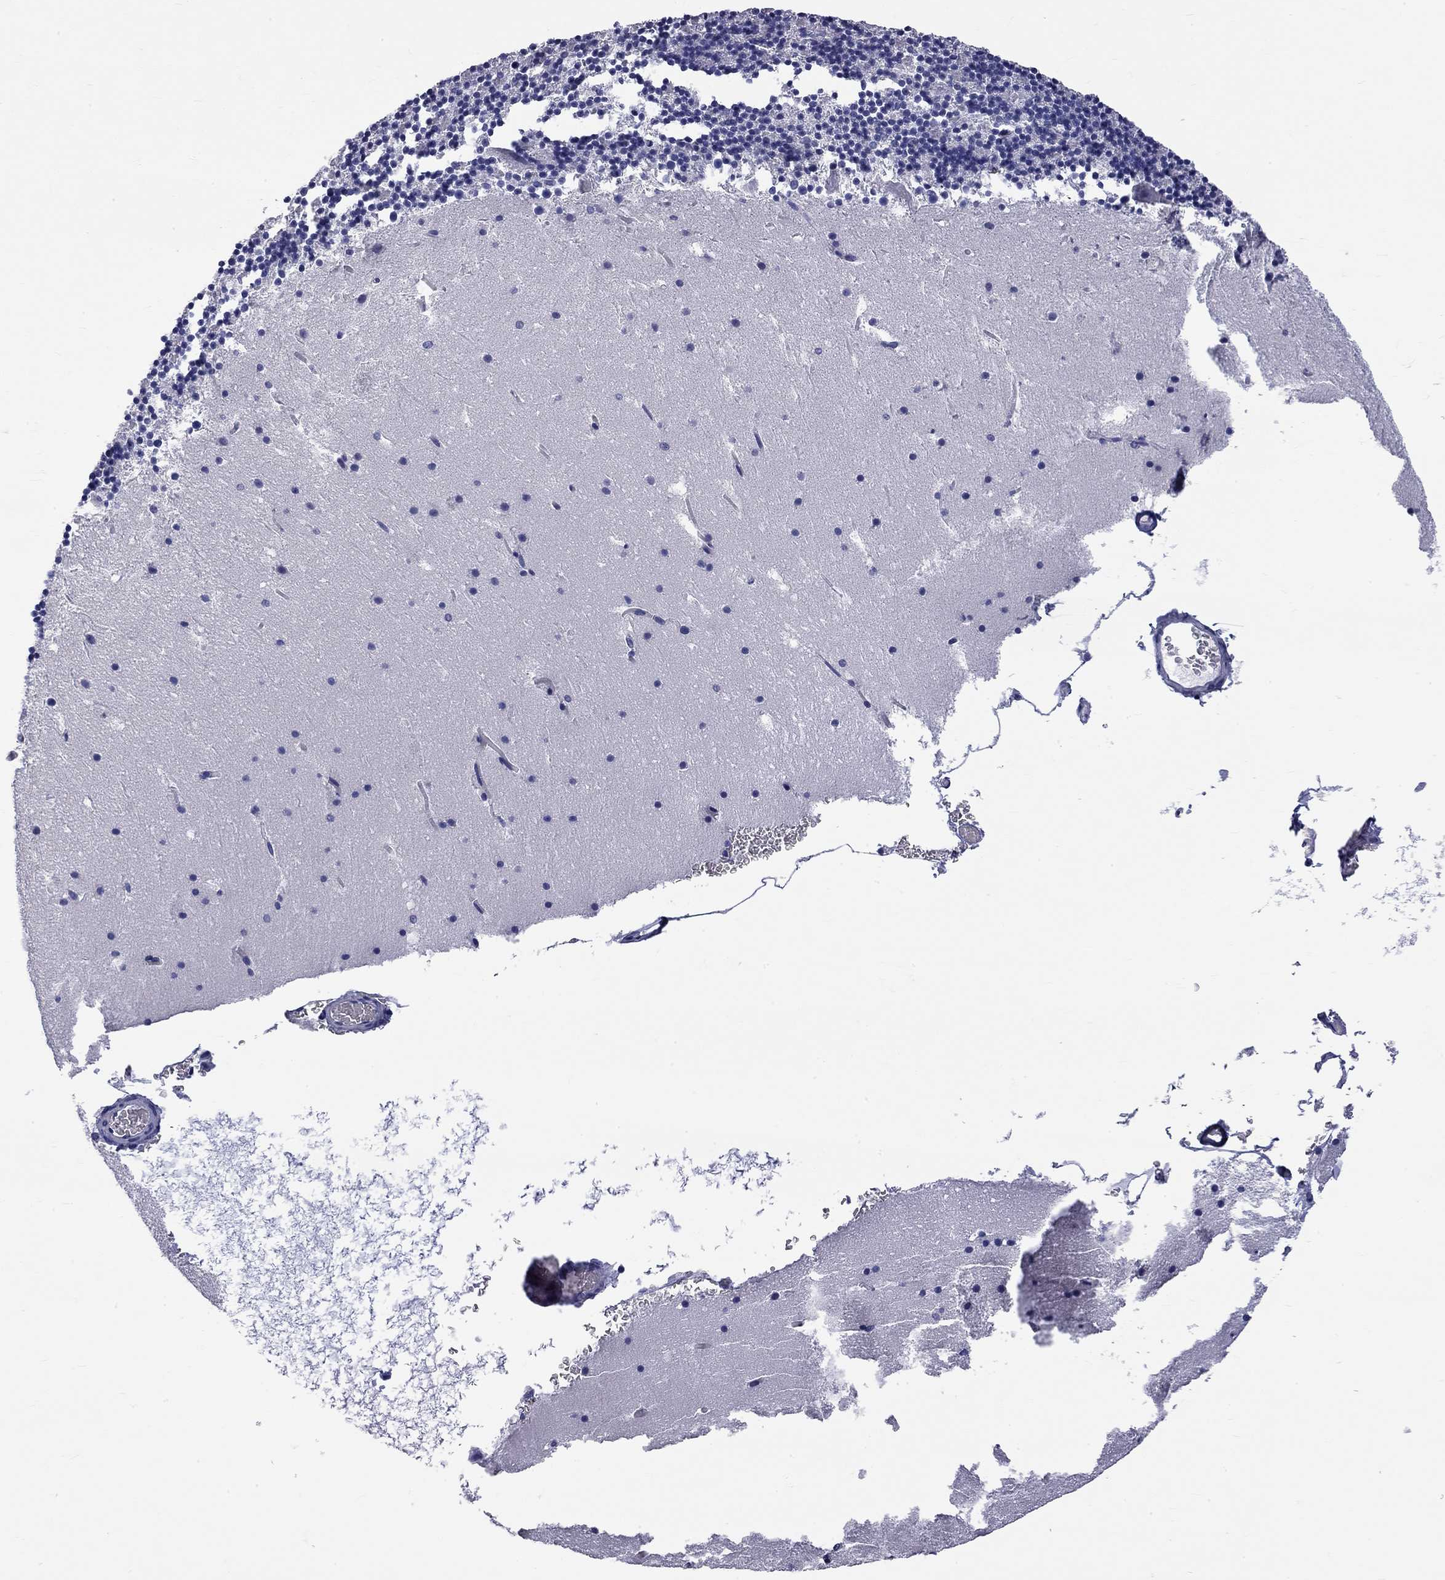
{"staining": {"intensity": "negative", "quantity": "none", "location": "none"}, "tissue": "cerebellum", "cell_type": "Cells in granular layer", "image_type": "normal", "snomed": [{"axis": "morphology", "description": "Normal tissue, NOS"}, {"axis": "topography", "description": "Cerebellum"}], "caption": "An immunohistochemistry histopathology image of unremarkable cerebellum is shown. There is no staining in cells in granular layer of cerebellum. The staining was performed using DAB (3,3'-diaminobenzidine) to visualize the protein expression in brown, while the nuclei were stained in blue with hematoxylin (Magnification: 20x).", "gene": "OPRK1", "patient": {"sex": "male", "age": 37}}